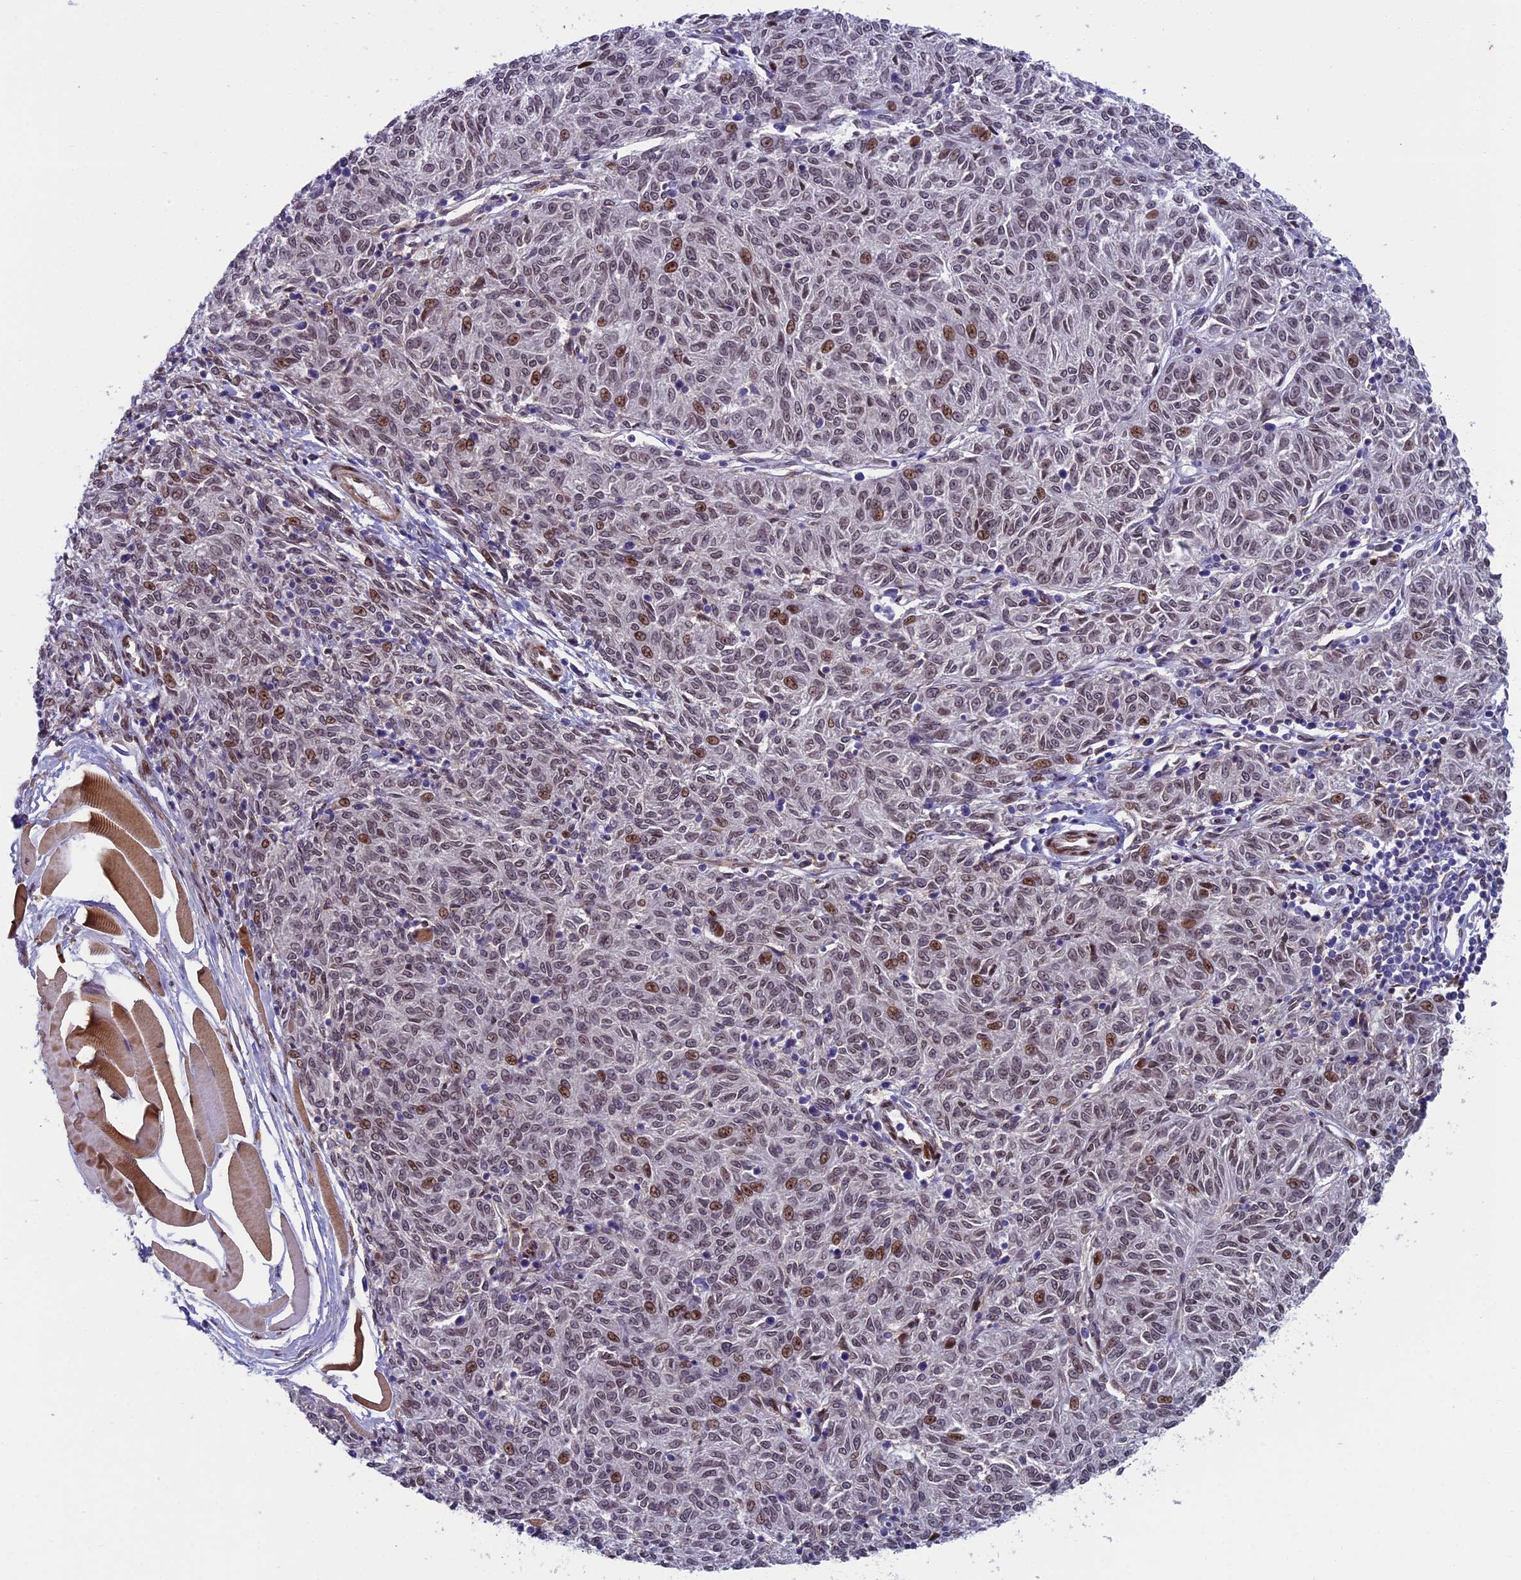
{"staining": {"intensity": "moderate", "quantity": "25%-75%", "location": "nuclear"}, "tissue": "melanoma", "cell_type": "Tumor cells", "image_type": "cancer", "snomed": [{"axis": "morphology", "description": "Malignant melanoma, NOS"}, {"axis": "topography", "description": "Skin"}], "caption": "Immunohistochemical staining of melanoma demonstrates medium levels of moderate nuclear staining in approximately 25%-75% of tumor cells.", "gene": "GPSM1", "patient": {"sex": "female", "age": 72}}